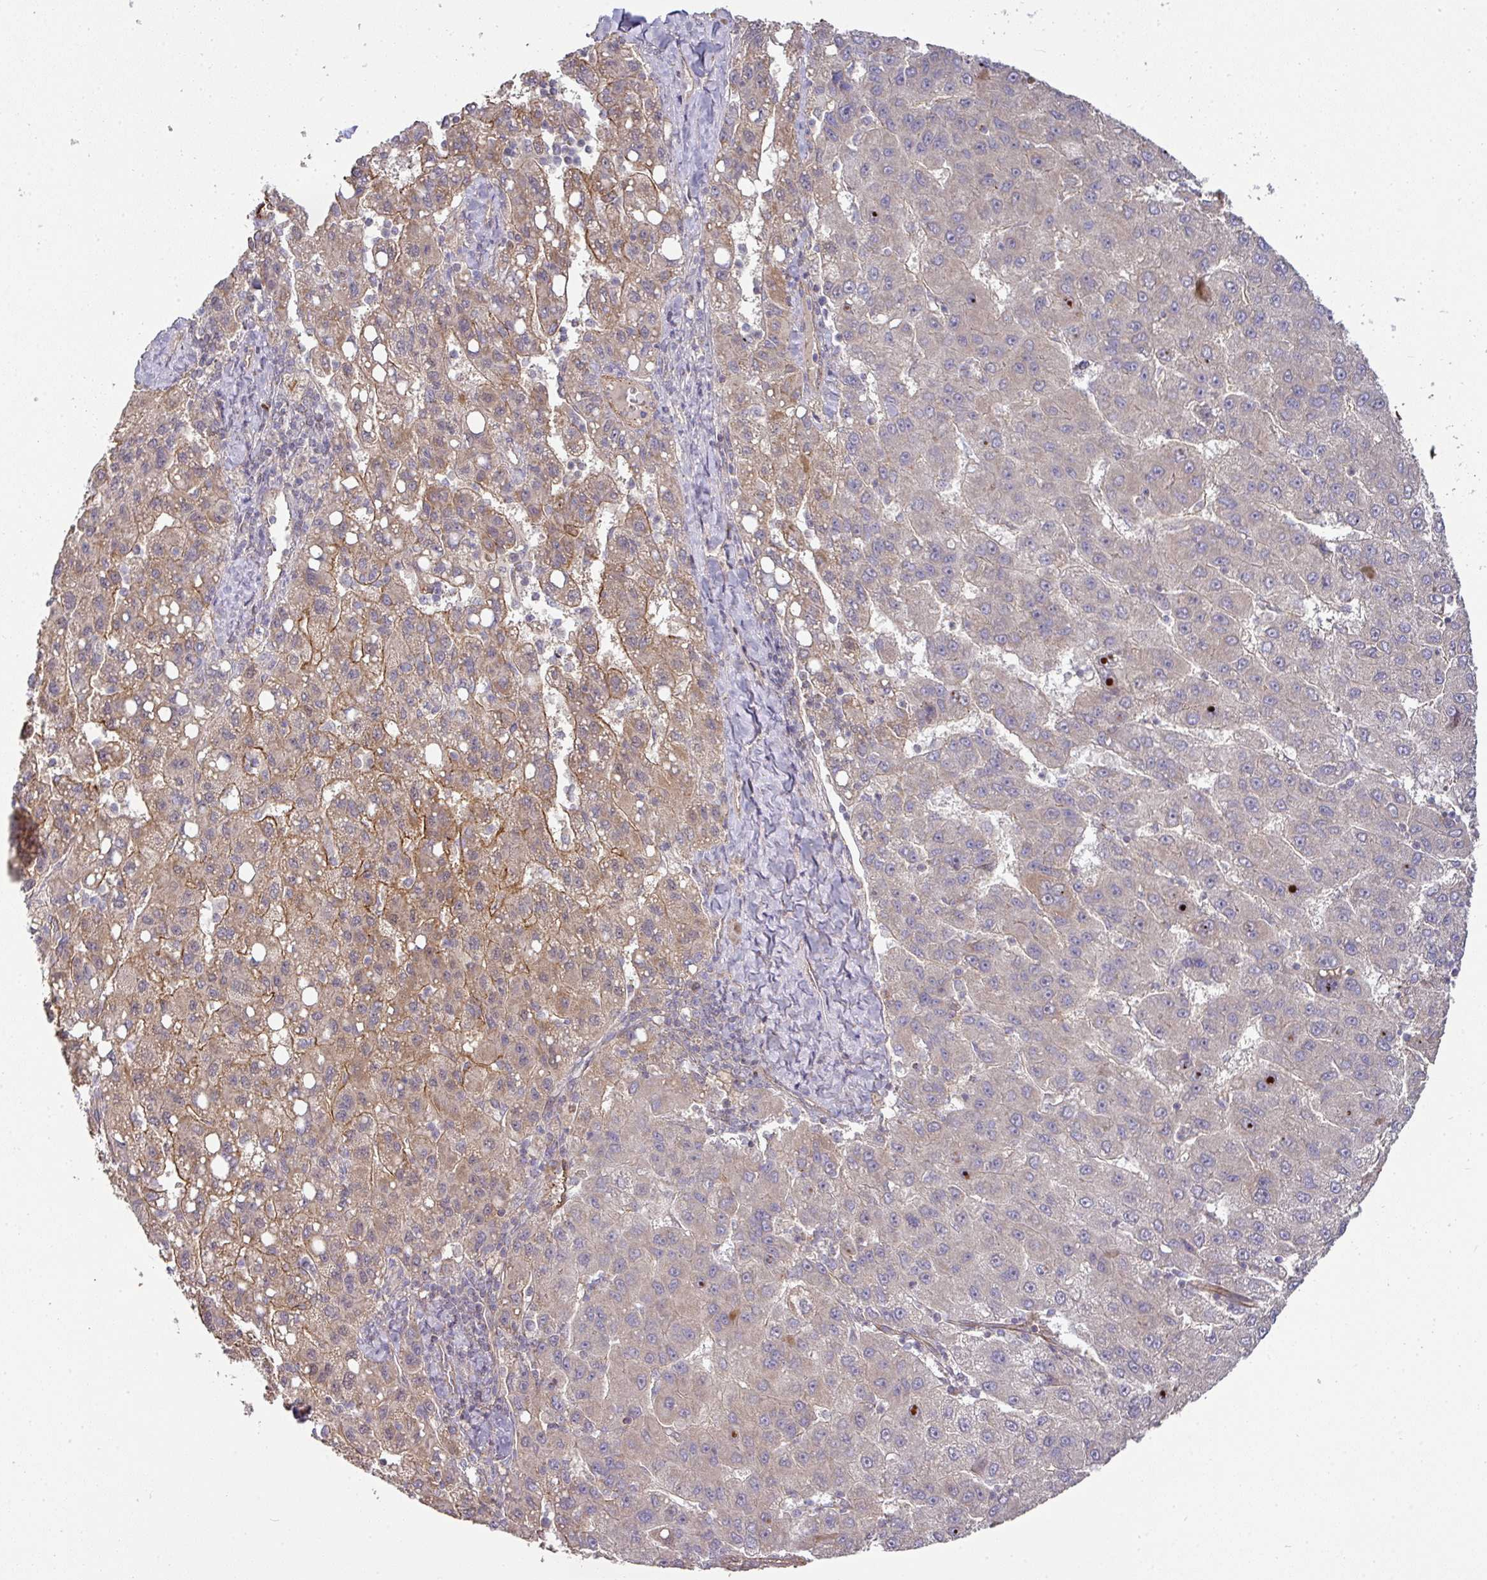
{"staining": {"intensity": "moderate", "quantity": "25%-75%", "location": "cytoplasmic/membranous"}, "tissue": "liver cancer", "cell_type": "Tumor cells", "image_type": "cancer", "snomed": [{"axis": "morphology", "description": "Carcinoma, Hepatocellular, NOS"}, {"axis": "topography", "description": "Liver"}], "caption": "Immunohistochemical staining of hepatocellular carcinoma (liver) reveals medium levels of moderate cytoplasmic/membranous protein expression in approximately 25%-75% of tumor cells. (Brightfield microscopy of DAB IHC at high magnification).", "gene": "STK35", "patient": {"sex": "female", "age": 82}}